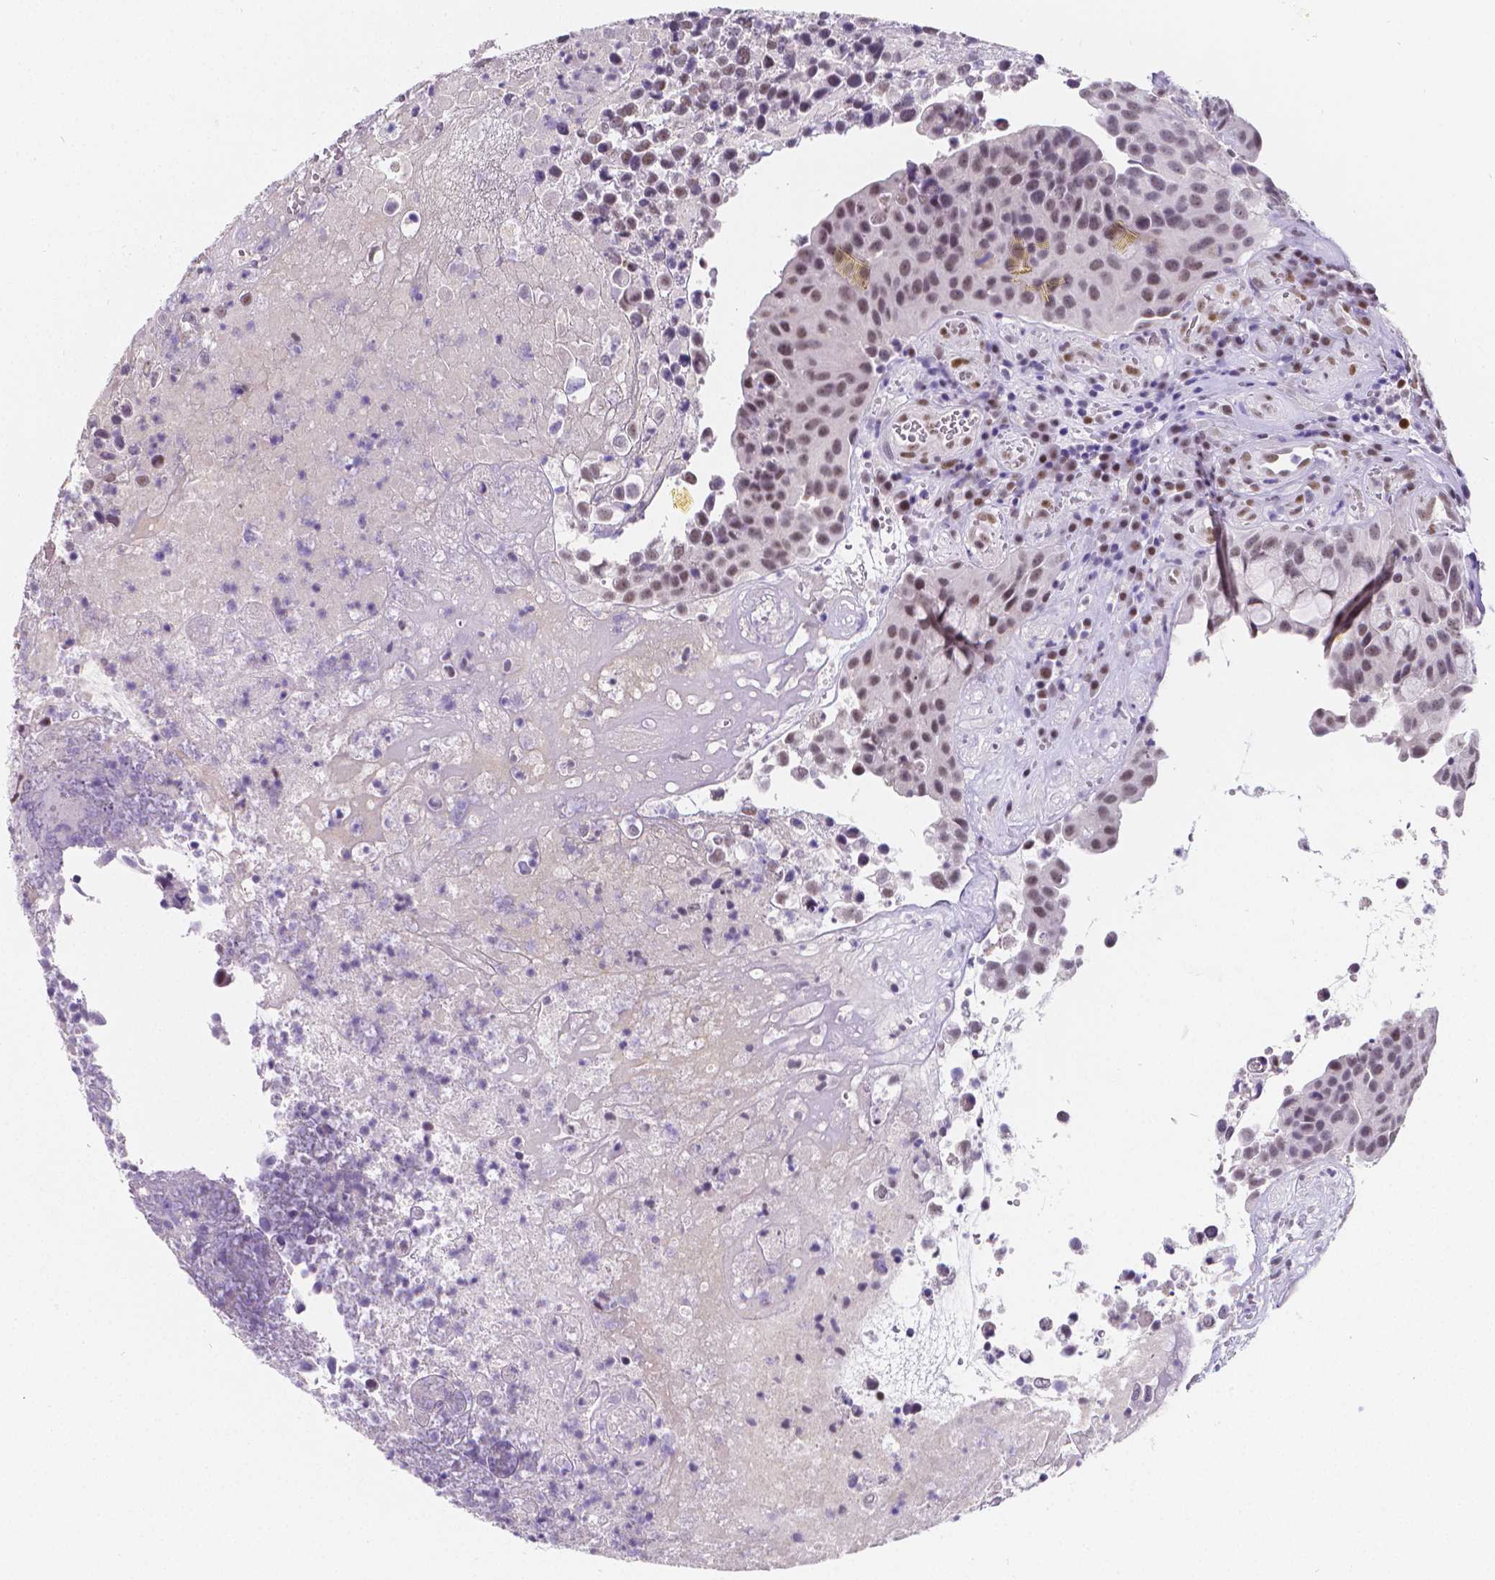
{"staining": {"intensity": "weak", "quantity": "25%-75%", "location": "nuclear"}, "tissue": "urothelial cancer", "cell_type": "Tumor cells", "image_type": "cancer", "snomed": [{"axis": "morphology", "description": "Urothelial carcinoma, Low grade"}, {"axis": "topography", "description": "Urinary bladder"}], "caption": "IHC of human low-grade urothelial carcinoma reveals low levels of weak nuclear expression in approximately 25%-75% of tumor cells.", "gene": "MEF2C", "patient": {"sex": "male", "age": 76}}